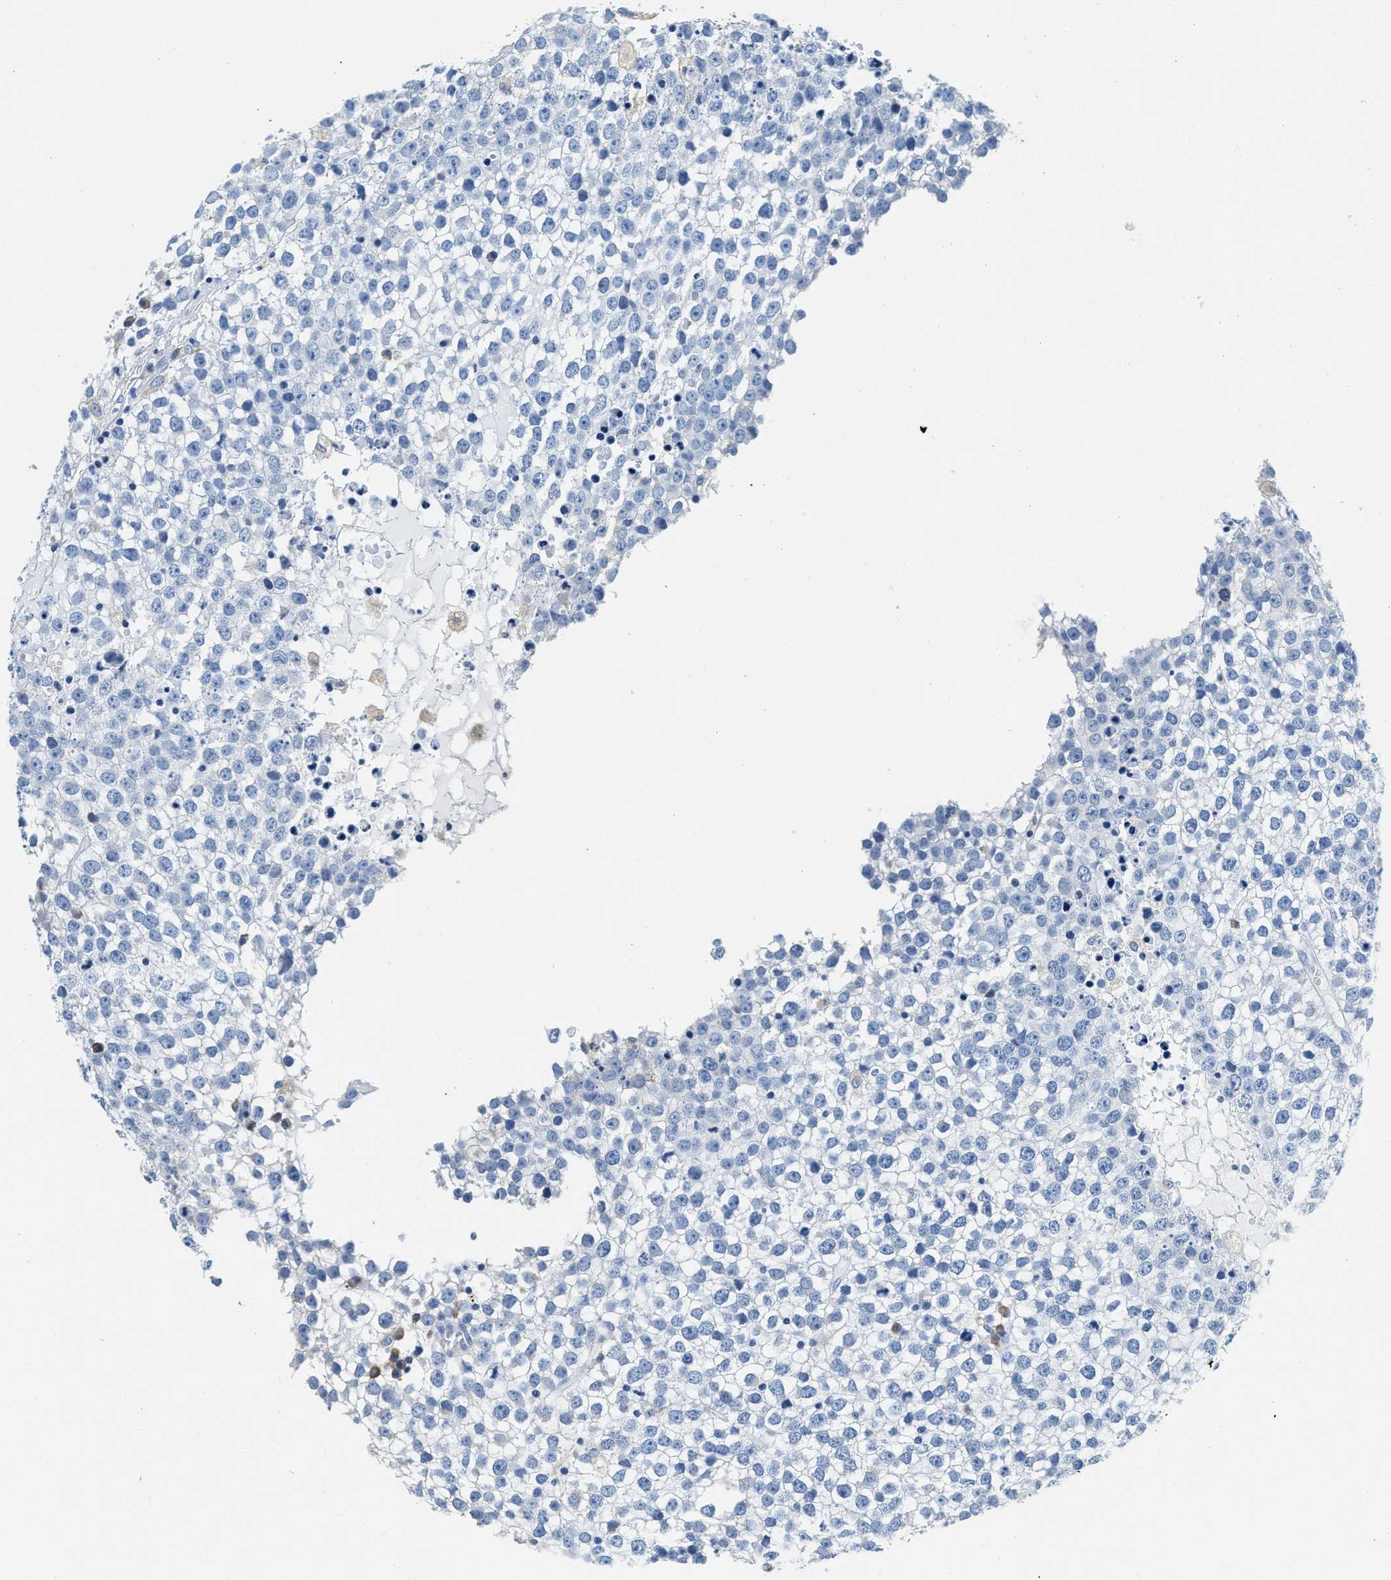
{"staining": {"intensity": "negative", "quantity": "none", "location": "none"}, "tissue": "testis cancer", "cell_type": "Tumor cells", "image_type": "cancer", "snomed": [{"axis": "morphology", "description": "Seminoma, NOS"}, {"axis": "topography", "description": "Testis"}], "caption": "Protein analysis of testis seminoma exhibits no significant positivity in tumor cells.", "gene": "ZDHHC13", "patient": {"sex": "male", "age": 65}}